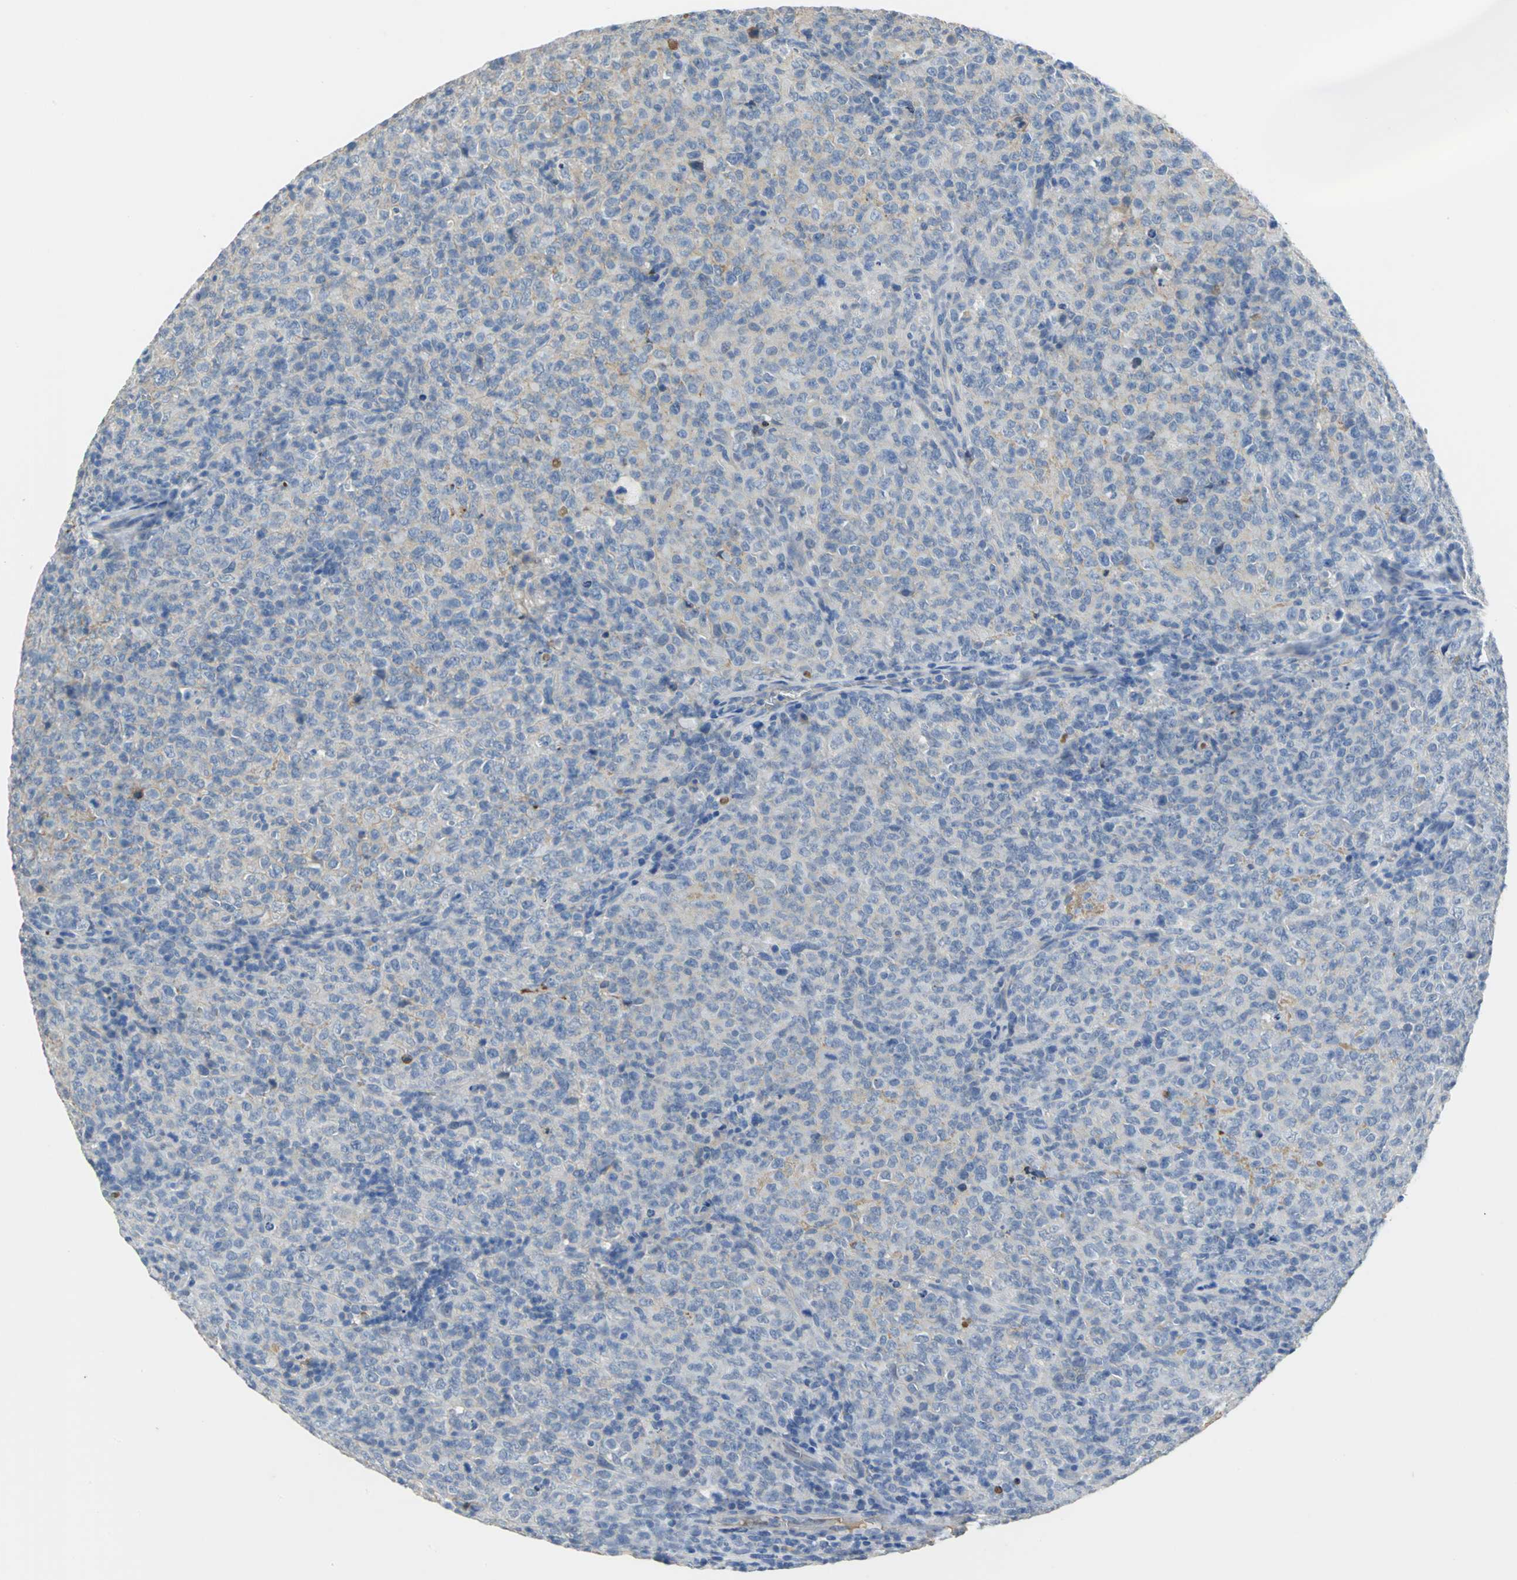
{"staining": {"intensity": "weak", "quantity": "25%-75%", "location": "cytoplasmic/membranous"}, "tissue": "lymphoma", "cell_type": "Tumor cells", "image_type": "cancer", "snomed": [{"axis": "morphology", "description": "Malignant lymphoma, non-Hodgkin's type, High grade"}, {"axis": "topography", "description": "Tonsil"}], "caption": "Human lymphoma stained with a protein marker reveals weak staining in tumor cells.", "gene": "GYG2", "patient": {"sex": "female", "age": 36}}